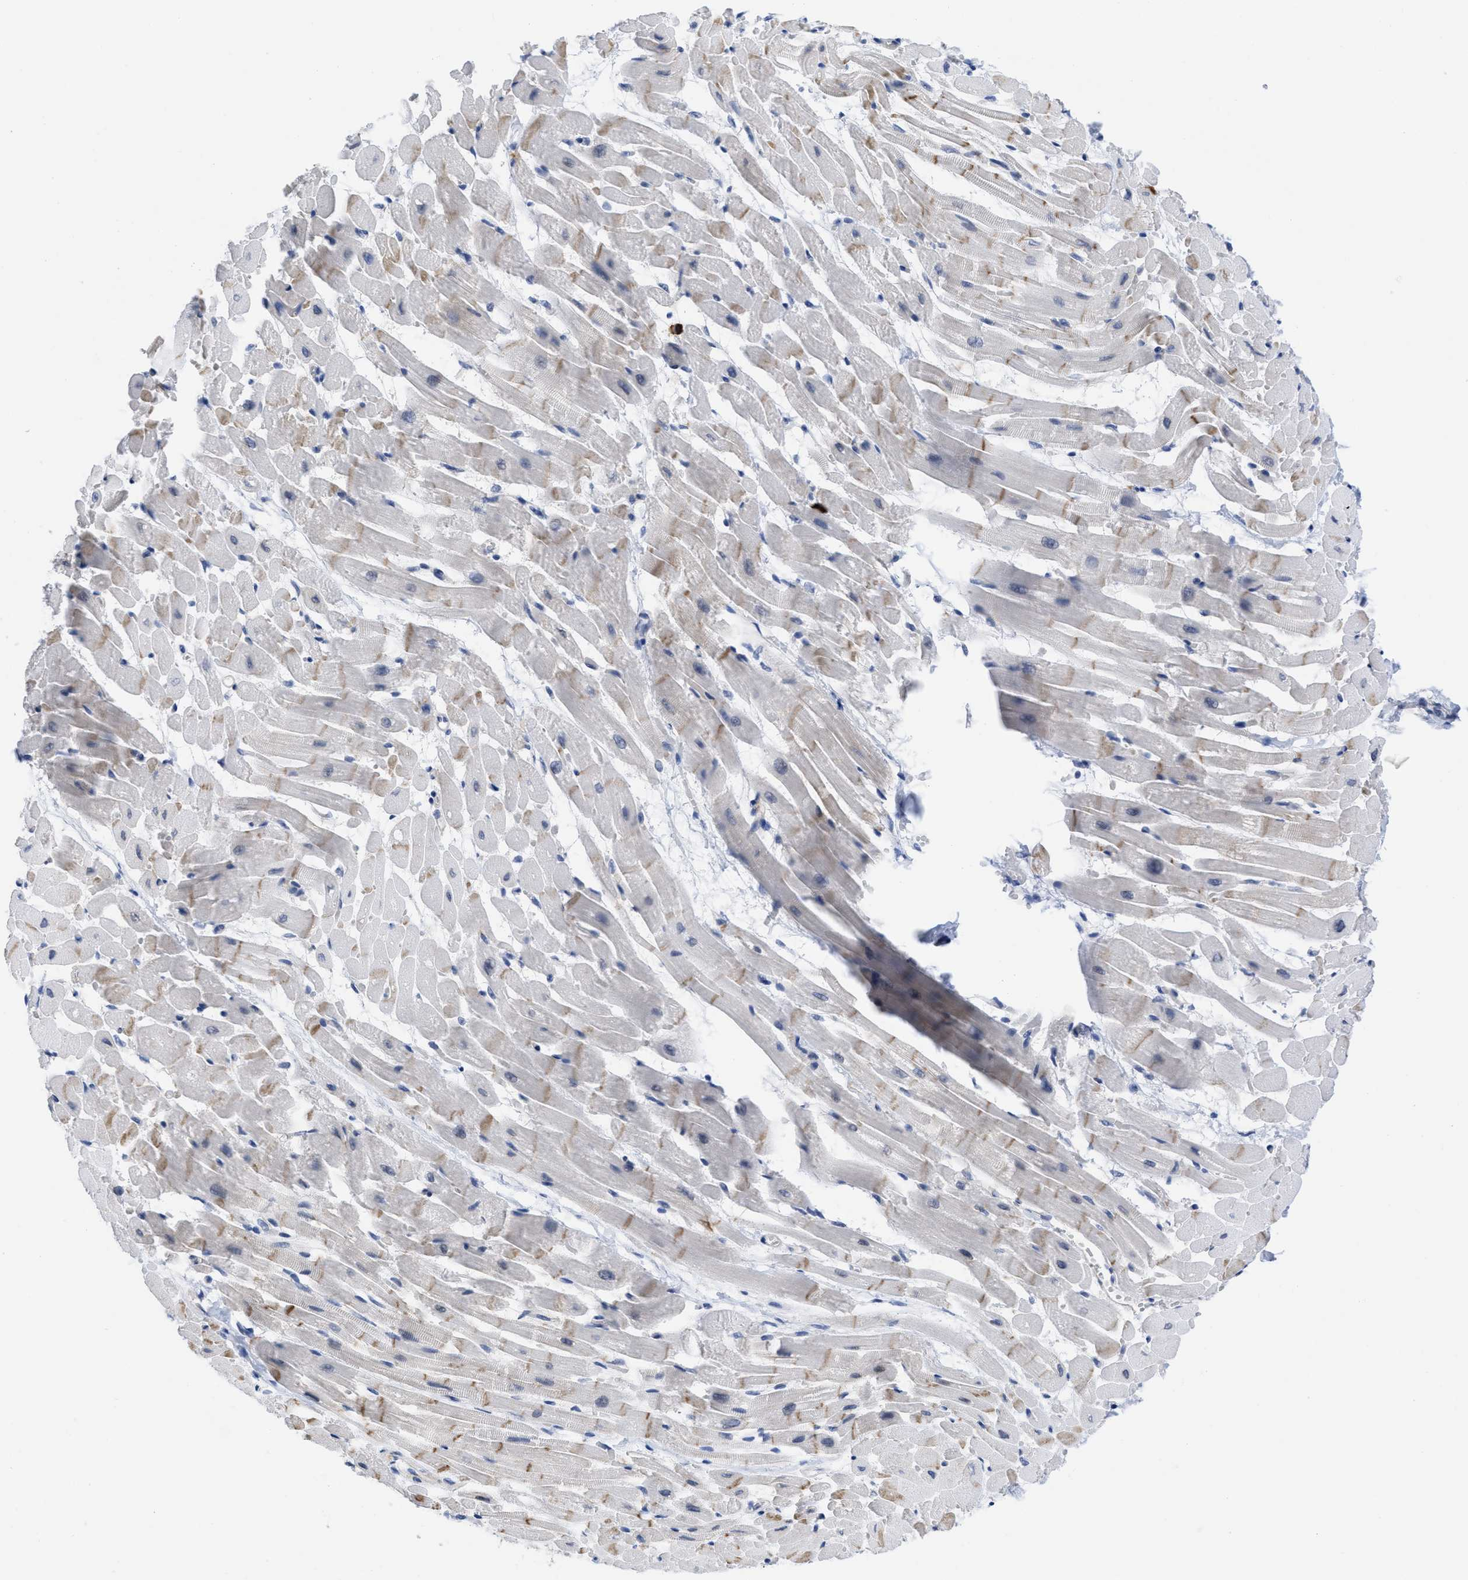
{"staining": {"intensity": "weak", "quantity": "25%-75%", "location": "cytoplasmic/membranous"}, "tissue": "heart muscle", "cell_type": "Cardiomyocytes", "image_type": "normal", "snomed": [{"axis": "morphology", "description": "Normal tissue, NOS"}, {"axis": "topography", "description": "Heart"}], "caption": "This photomicrograph demonstrates immunohistochemistry staining of normal heart muscle, with low weak cytoplasmic/membranous expression in approximately 25%-75% of cardiomyocytes.", "gene": "ACKR1", "patient": {"sex": "male", "age": 45}}